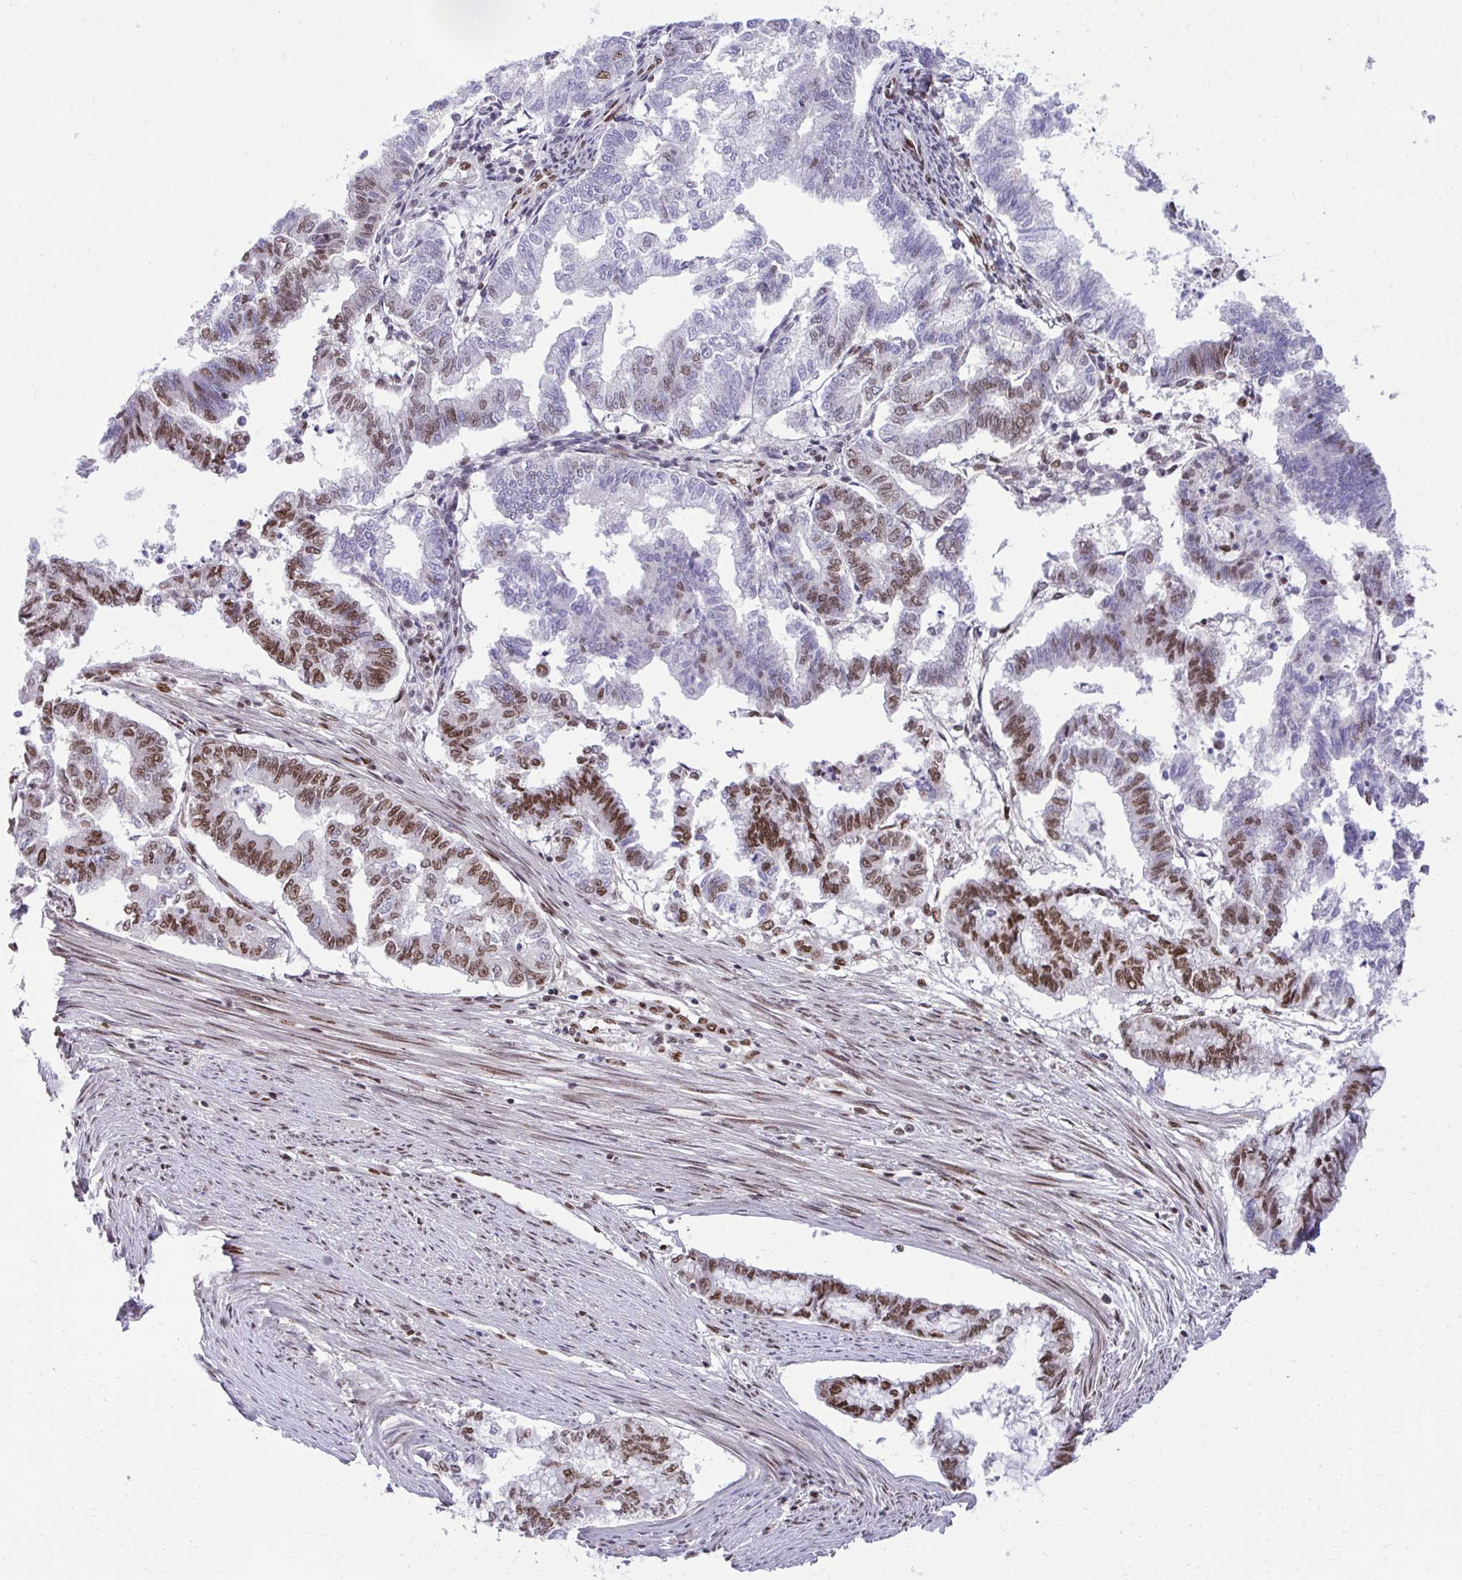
{"staining": {"intensity": "moderate", "quantity": "25%-75%", "location": "nuclear"}, "tissue": "endometrial cancer", "cell_type": "Tumor cells", "image_type": "cancer", "snomed": [{"axis": "morphology", "description": "Adenocarcinoma, NOS"}, {"axis": "topography", "description": "Endometrium"}], "caption": "Immunohistochemistry of adenocarcinoma (endometrial) demonstrates medium levels of moderate nuclear staining in about 25%-75% of tumor cells.", "gene": "CDYL", "patient": {"sex": "female", "age": 79}}